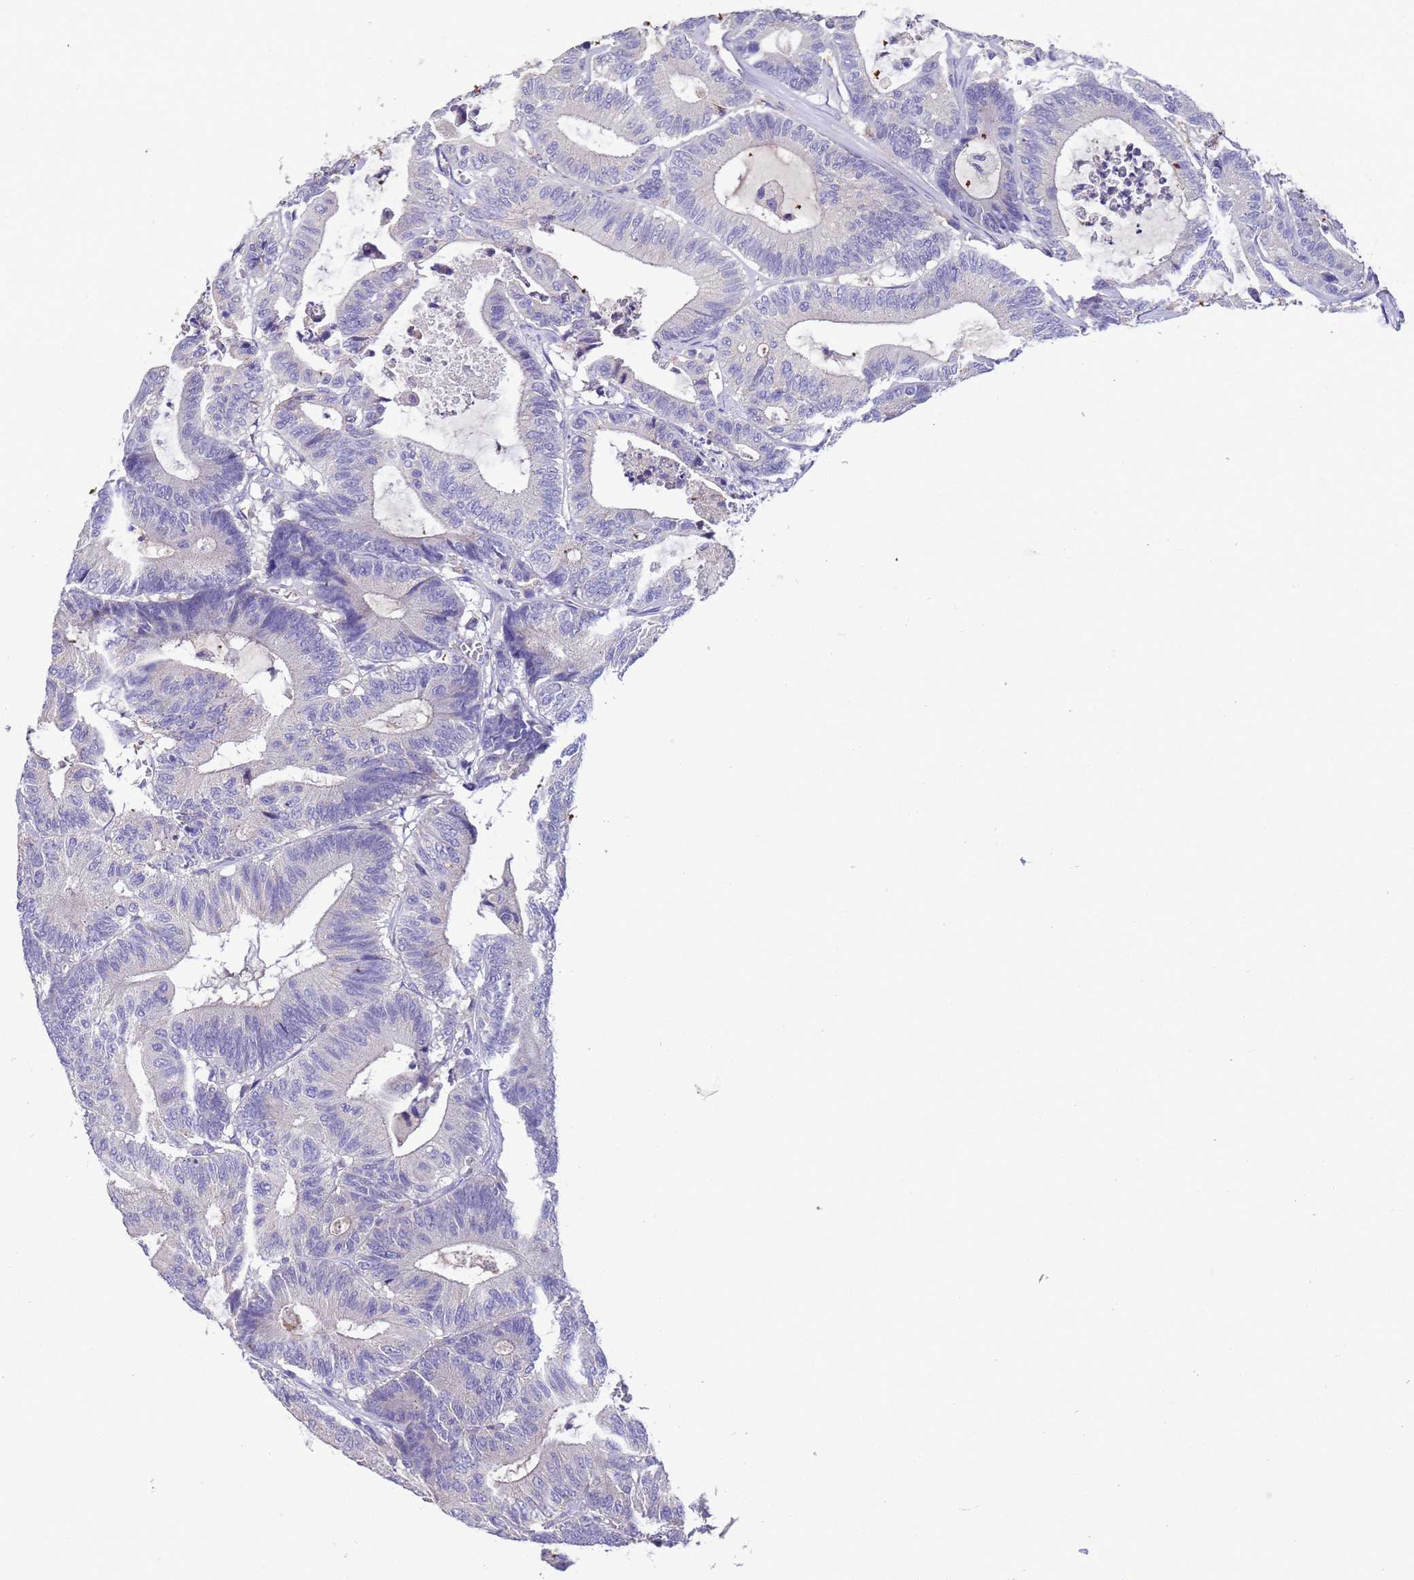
{"staining": {"intensity": "negative", "quantity": "none", "location": "none"}, "tissue": "colorectal cancer", "cell_type": "Tumor cells", "image_type": "cancer", "snomed": [{"axis": "morphology", "description": "Adenocarcinoma, NOS"}, {"axis": "topography", "description": "Colon"}], "caption": "This histopathology image is of adenocarcinoma (colorectal) stained with immunohistochemistry (IHC) to label a protein in brown with the nuclei are counter-stained blue. There is no expression in tumor cells.", "gene": "SLC24A3", "patient": {"sex": "female", "age": 84}}